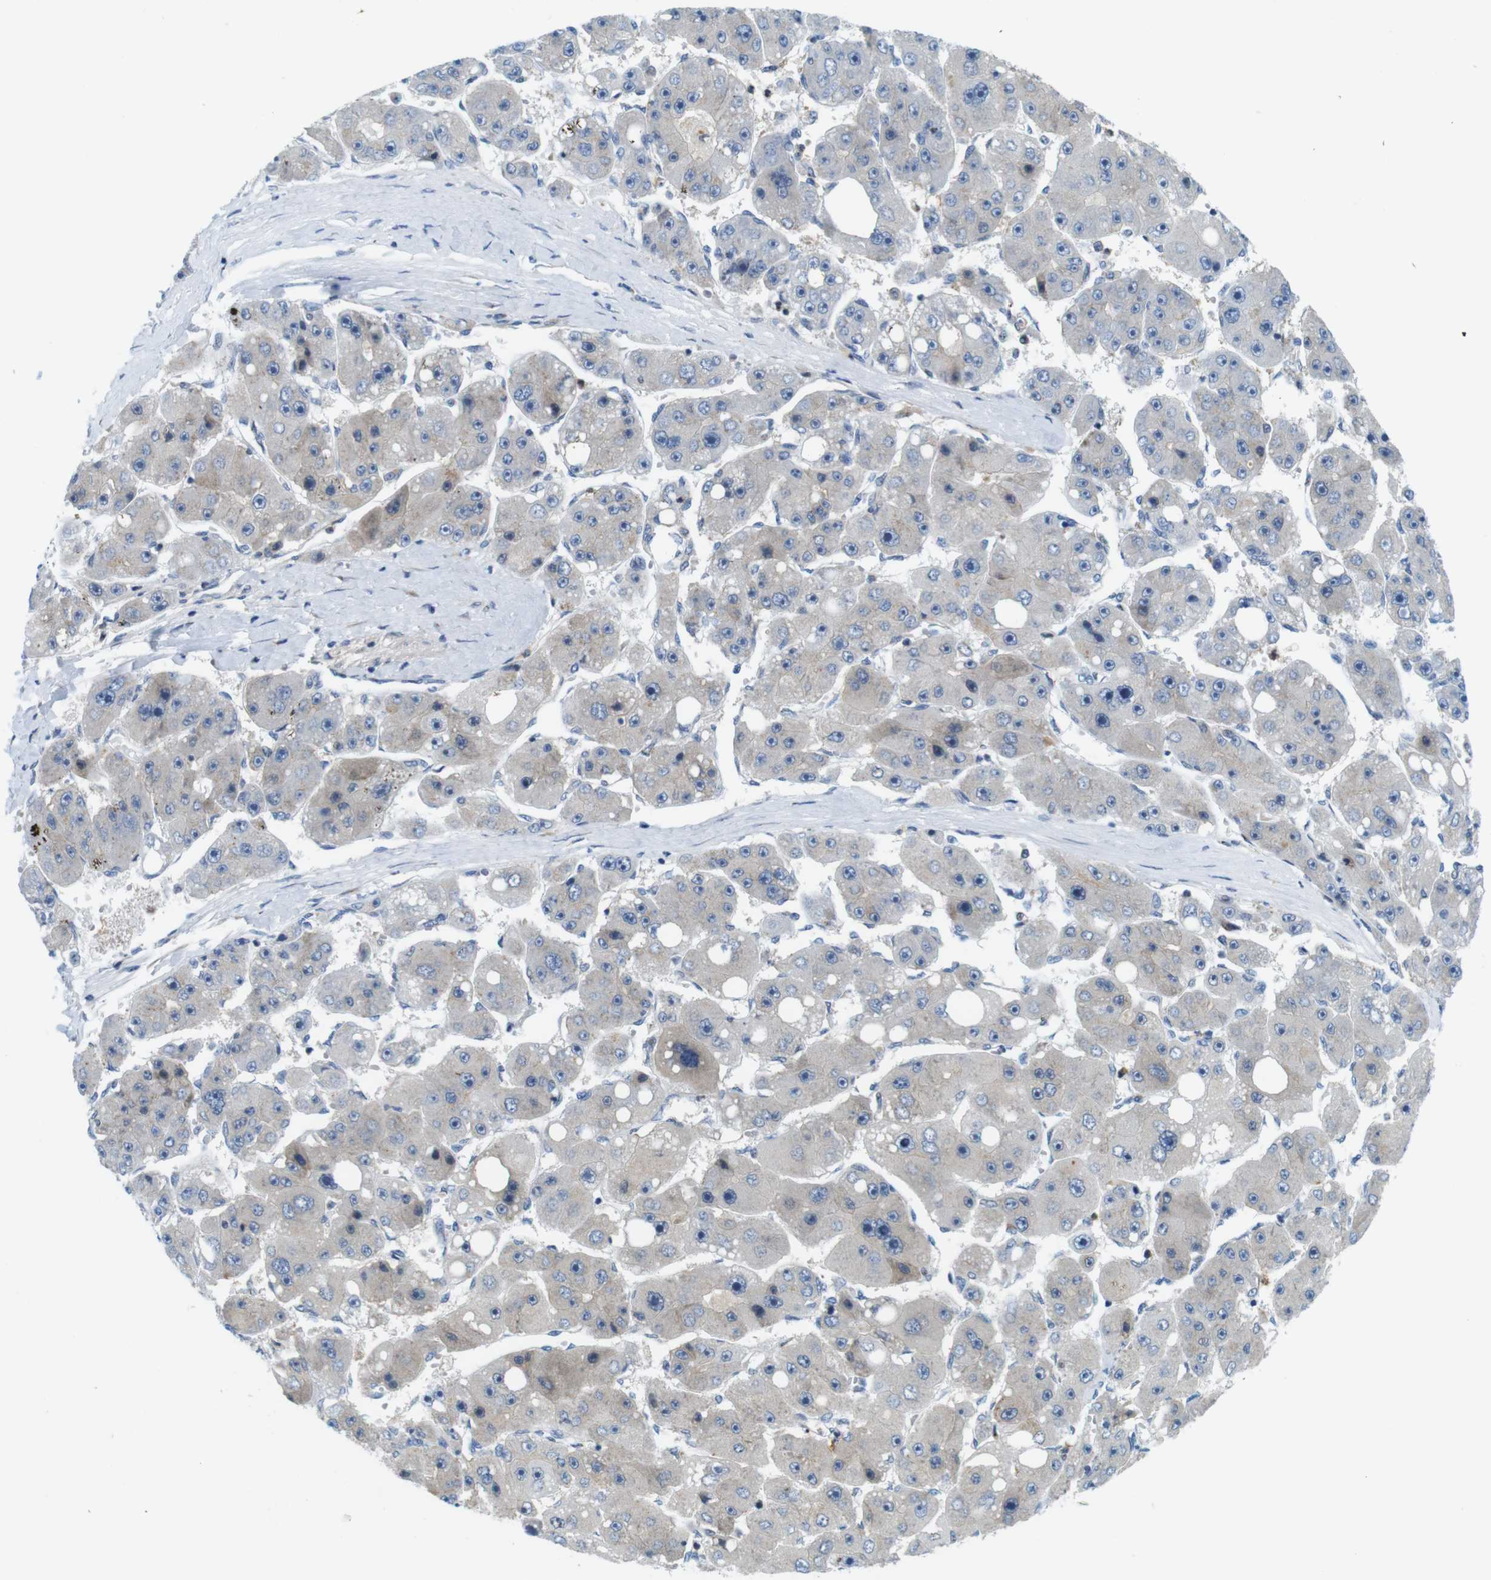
{"staining": {"intensity": "weak", "quantity": ">75%", "location": "cytoplasmic/membranous"}, "tissue": "liver cancer", "cell_type": "Tumor cells", "image_type": "cancer", "snomed": [{"axis": "morphology", "description": "Carcinoma, Hepatocellular, NOS"}, {"axis": "topography", "description": "Liver"}], "caption": "The immunohistochemical stain labels weak cytoplasmic/membranous staining in tumor cells of liver hepatocellular carcinoma tissue.", "gene": "ZDHHC3", "patient": {"sex": "female", "age": 61}}